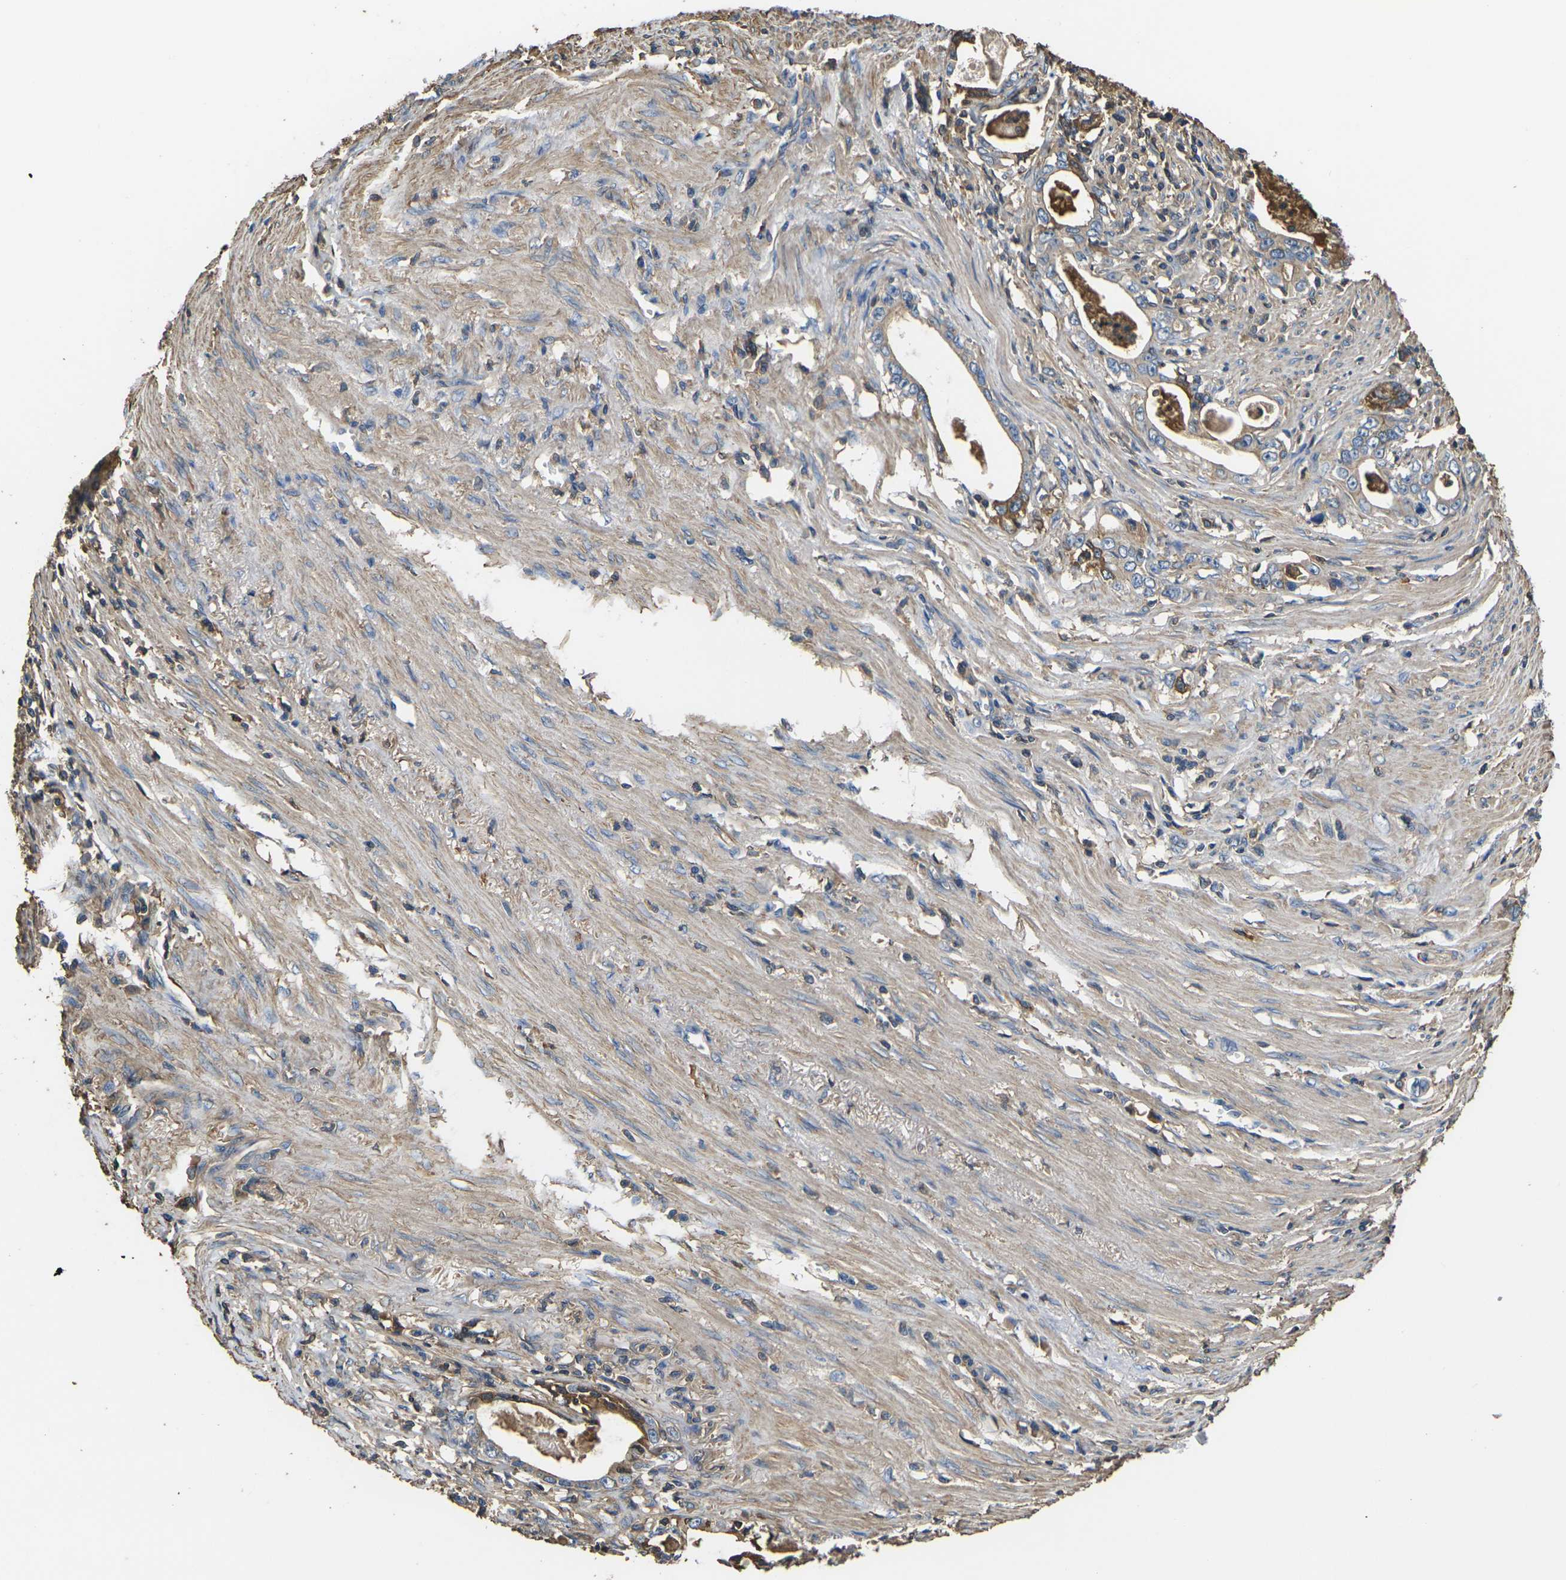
{"staining": {"intensity": "moderate", "quantity": ">75%", "location": "cytoplasmic/membranous"}, "tissue": "stomach cancer", "cell_type": "Tumor cells", "image_type": "cancer", "snomed": [{"axis": "morphology", "description": "Adenocarcinoma, NOS"}, {"axis": "topography", "description": "Stomach, lower"}], "caption": "Stomach cancer (adenocarcinoma) stained with a protein marker exhibits moderate staining in tumor cells.", "gene": "HSPG2", "patient": {"sex": "female", "age": 72}}